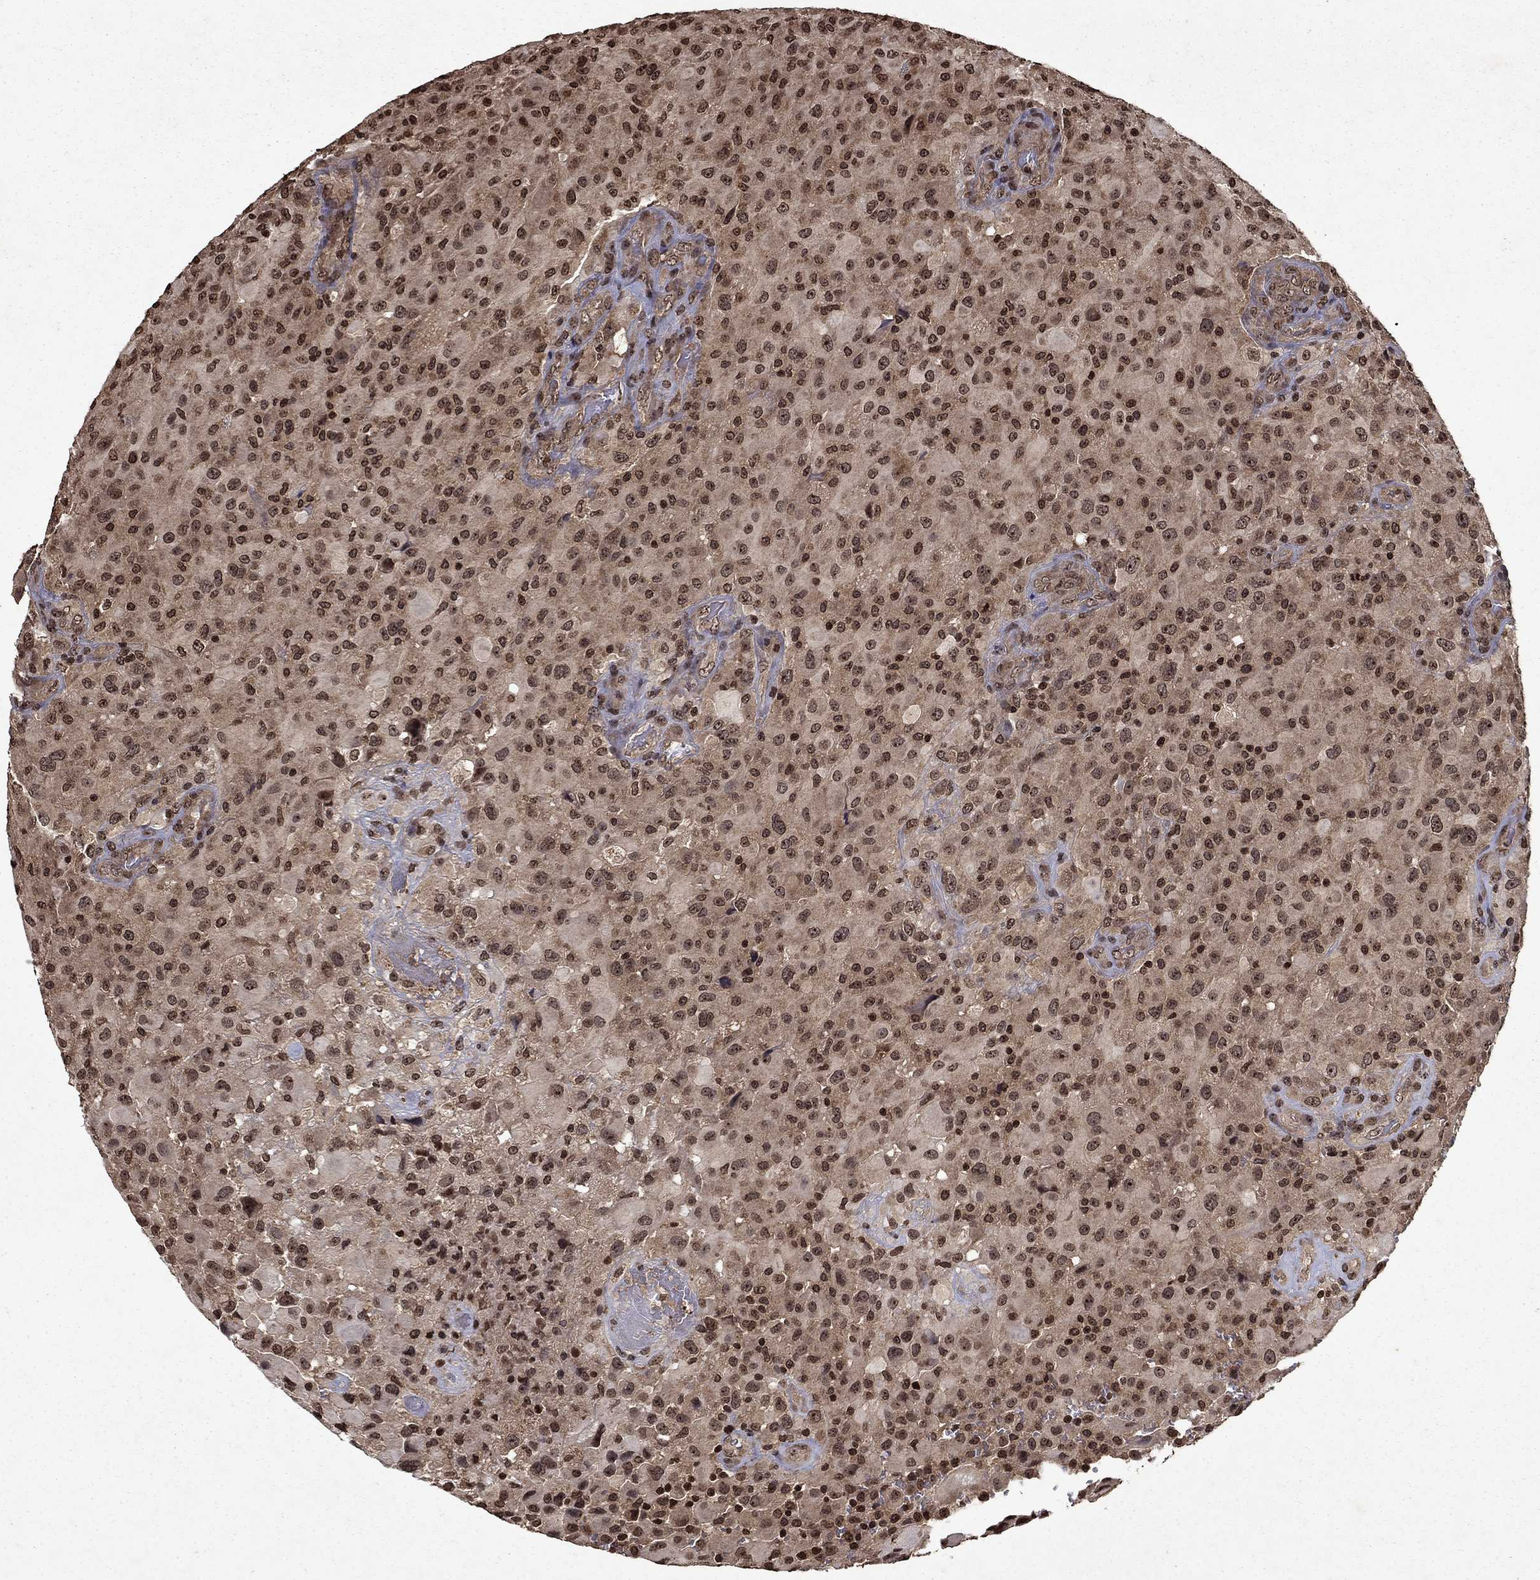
{"staining": {"intensity": "moderate", "quantity": ">75%", "location": "cytoplasmic/membranous,nuclear"}, "tissue": "glioma", "cell_type": "Tumor cells", "image_type": "cancer", "snomed": [{"axis": "morphology", "description": "Glioma, malignant, High grade"}, {"axis": "topography", "description": "Cerebral cortex"}], "caption": "High-magnification brightfield microscopy of glioma stained with DAB (3,3'-diaminobenzidine) (brown) and counterstained with hematoxylin (blue). tumor cells exhibit moderate cytoplasmic/membranous and nuclear staining is identified in about>75% of cells. The staining was performed using DAB, with brown indicating positive protein expression. Nuclei are stained blue with hematoxylin.", "gene": "PIN4", "patient": {"sex": "male", "age": 35}}